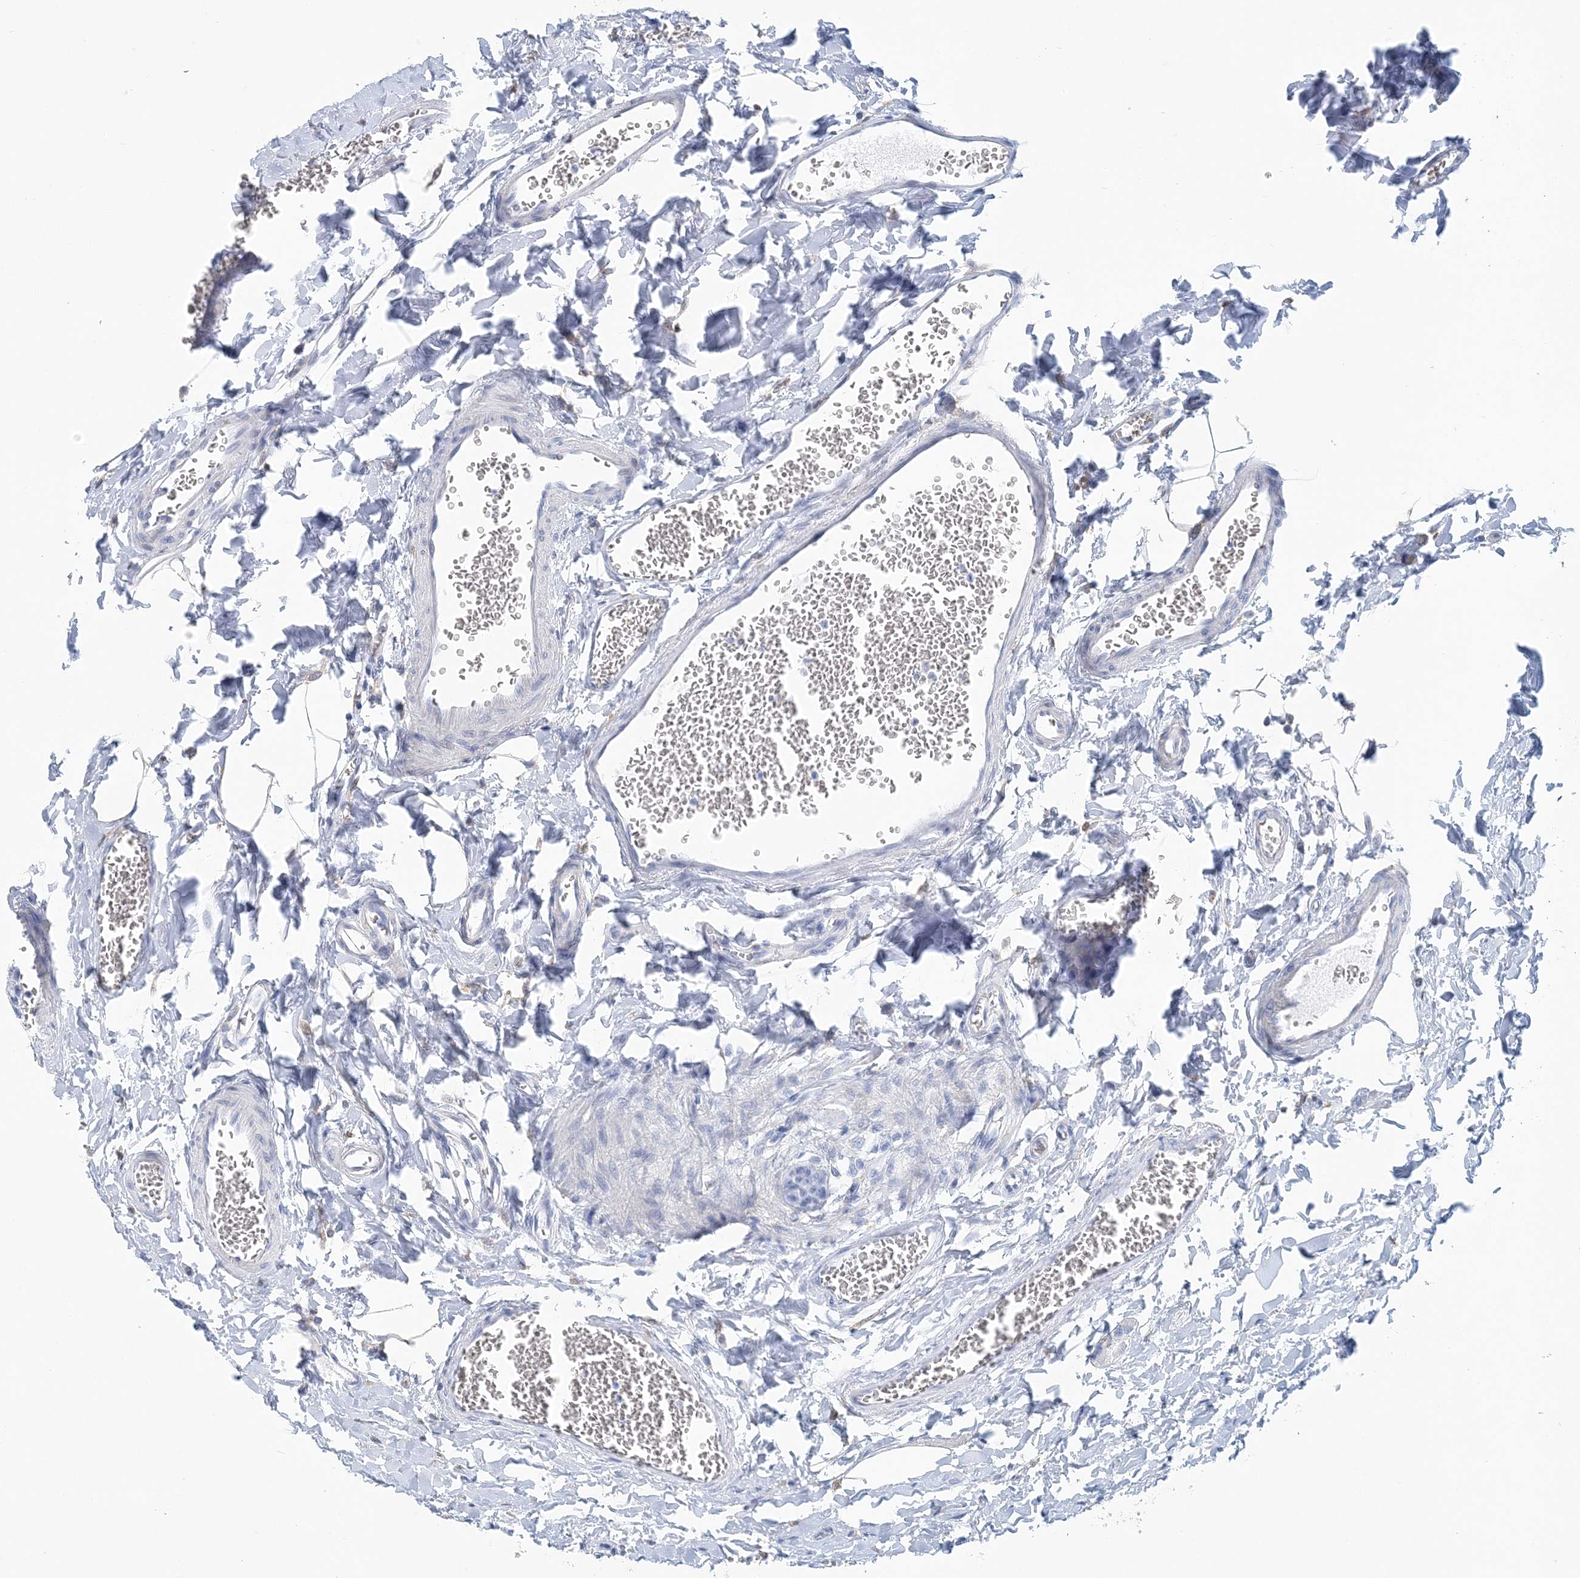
{"staining": {"intensity": "negative", "quantity": "none", "location": "none"}, "tissue": "small intestine", "cell_type": "Glandular cells", "image_type": "normal", "snomed": [{"axis": "morphology", "description": "Normal tissue, NOS"}, {"axis": "topography", "description": "Small intestine"}], "caption": "A high-resolution micrograph shows immunohistochemistry (IHC) staining of normal small intestine, which exhibits no significant staining in glandular cells.", "gene": "NKX6", "patient": {"sex": "male", "age": 52}}